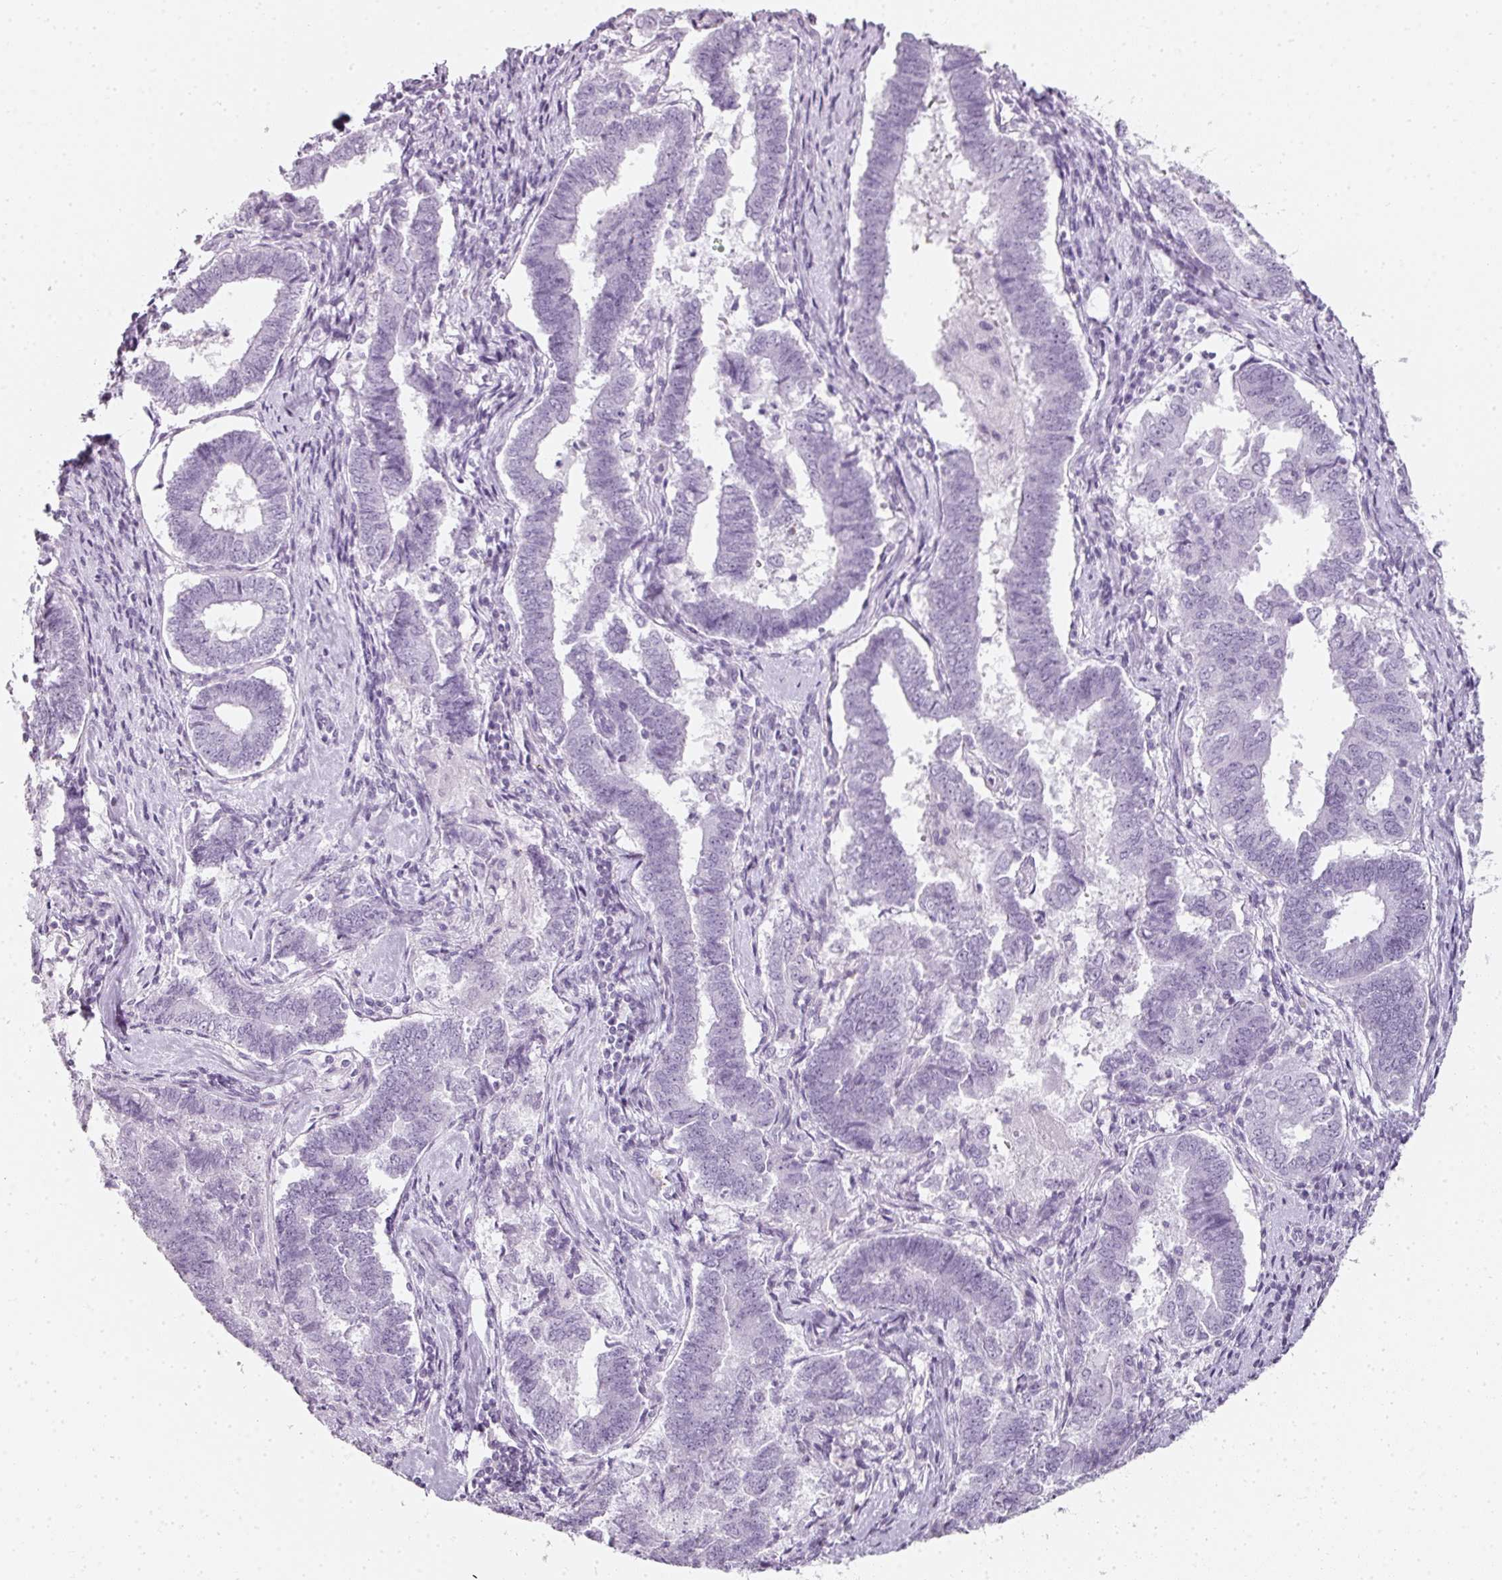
{"staining": {"intensity": "negative", "quantity": "none", "location": "none"}, "tissue": "endometrial cancer", "cell_type": "Tumor cells", "image_type": "cancer", "snomed": [{"axis": "morphology", "description": "Adenocarcinoma, NOS"}, {"axis": "topography", "description": "Endometrium"}], "caption": "Immunohistochemical staining of human endometrial cancer exhibits no significant staining in tumor cells. (Brightfield microscopy of DAB immunohistochemistry (IHC) at high magnification).", "gene": "TMEM42", "patient": {"sex": "female", "age": 72}}